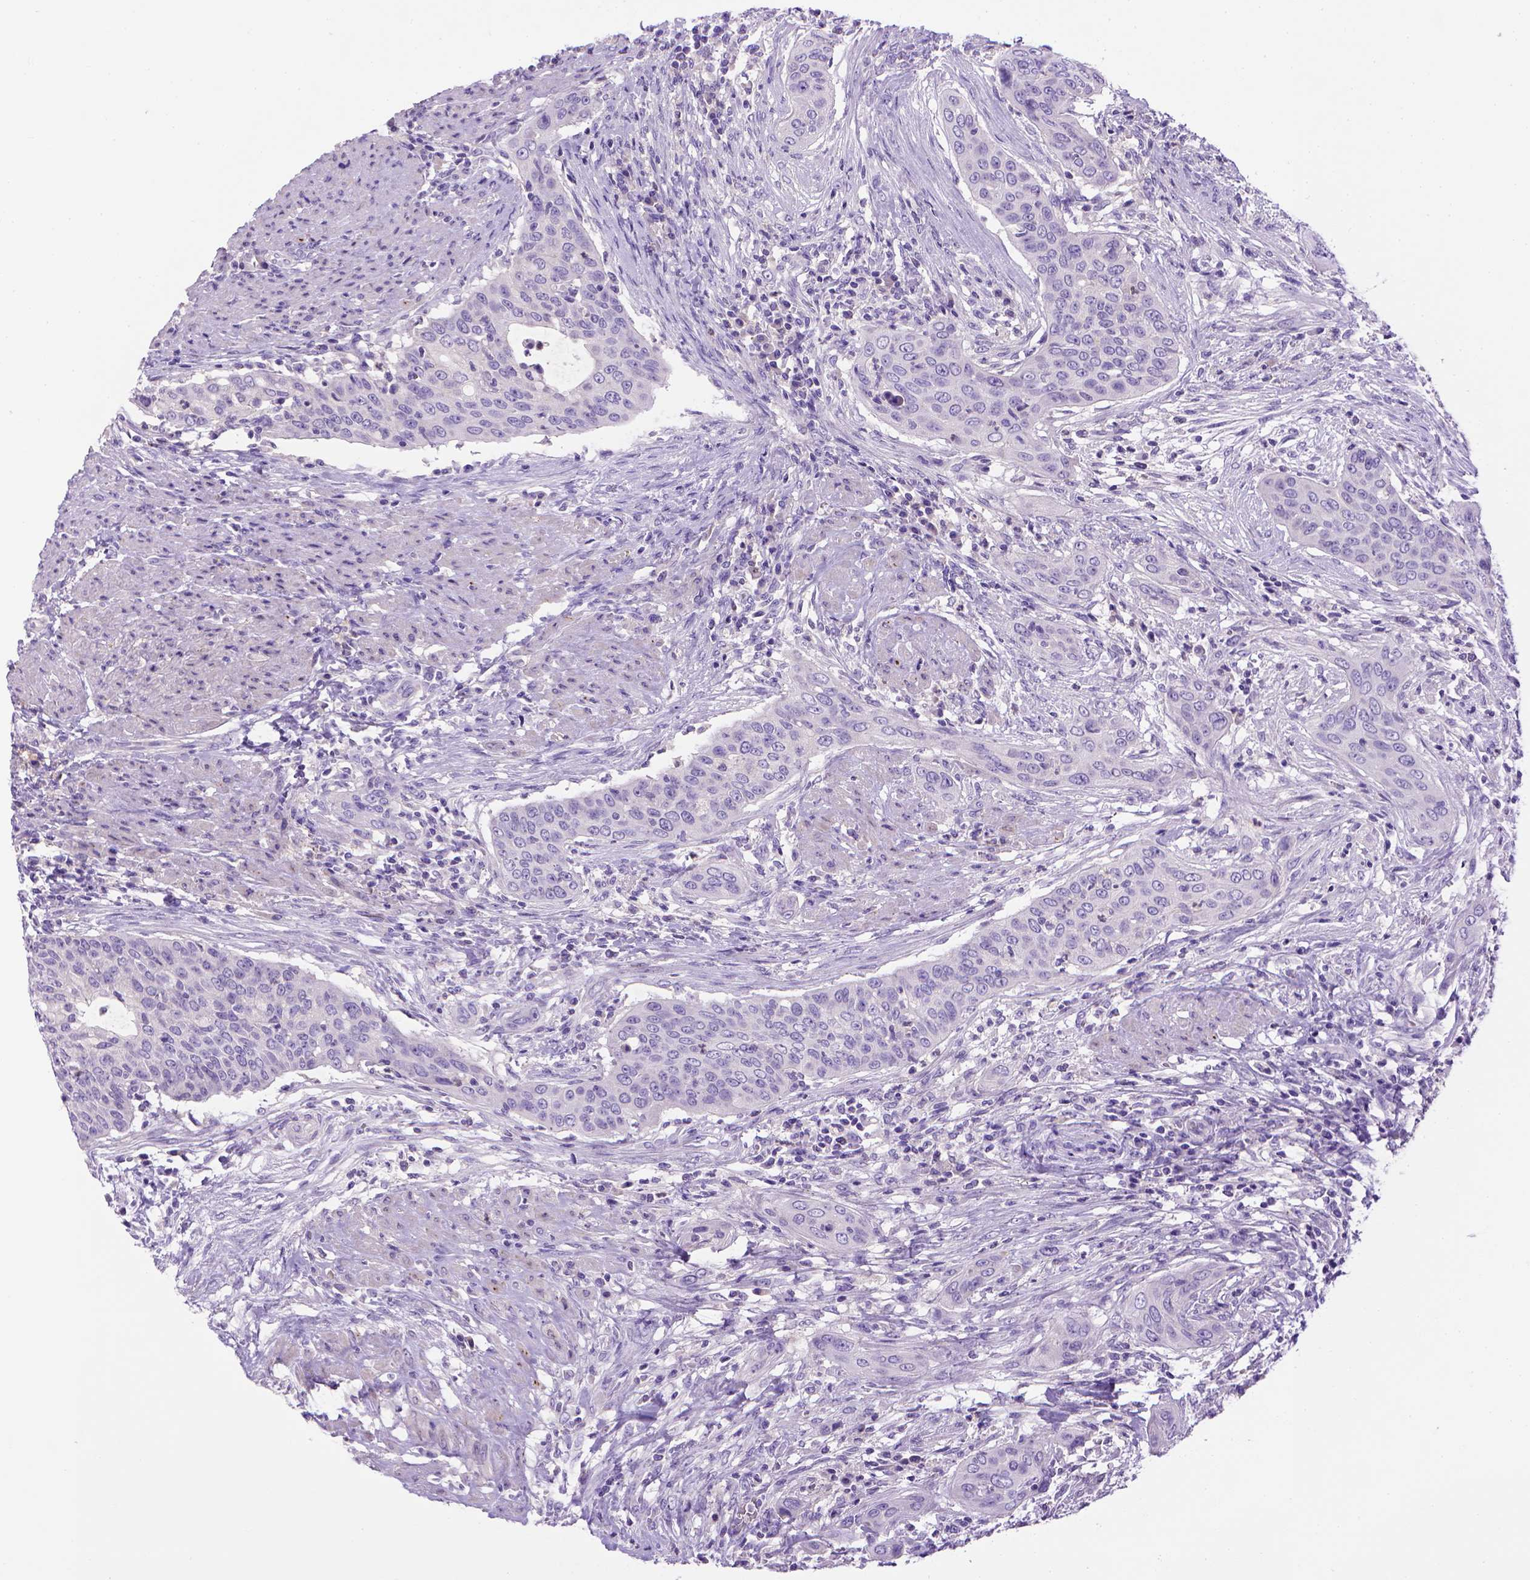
{"staining": {"intensity": "negative", "quantity": "none", "location": "none"}, "tissue": "urothelial cancer", "cell_type": "Tumor cells", "image_type": "cancer", "snomed": [{"axis": "morphology", "description": "Urothelial carcinoma, High grade"}, {"axis": "topography", "description": "Urinary bladder"}], "caption": "Urothelial cancer stained for a protein using immunohistochemistry demonstrates no positivity tumor cells.", "gene": "BAAT", "patient": {"sex": "male", "age": 82}}